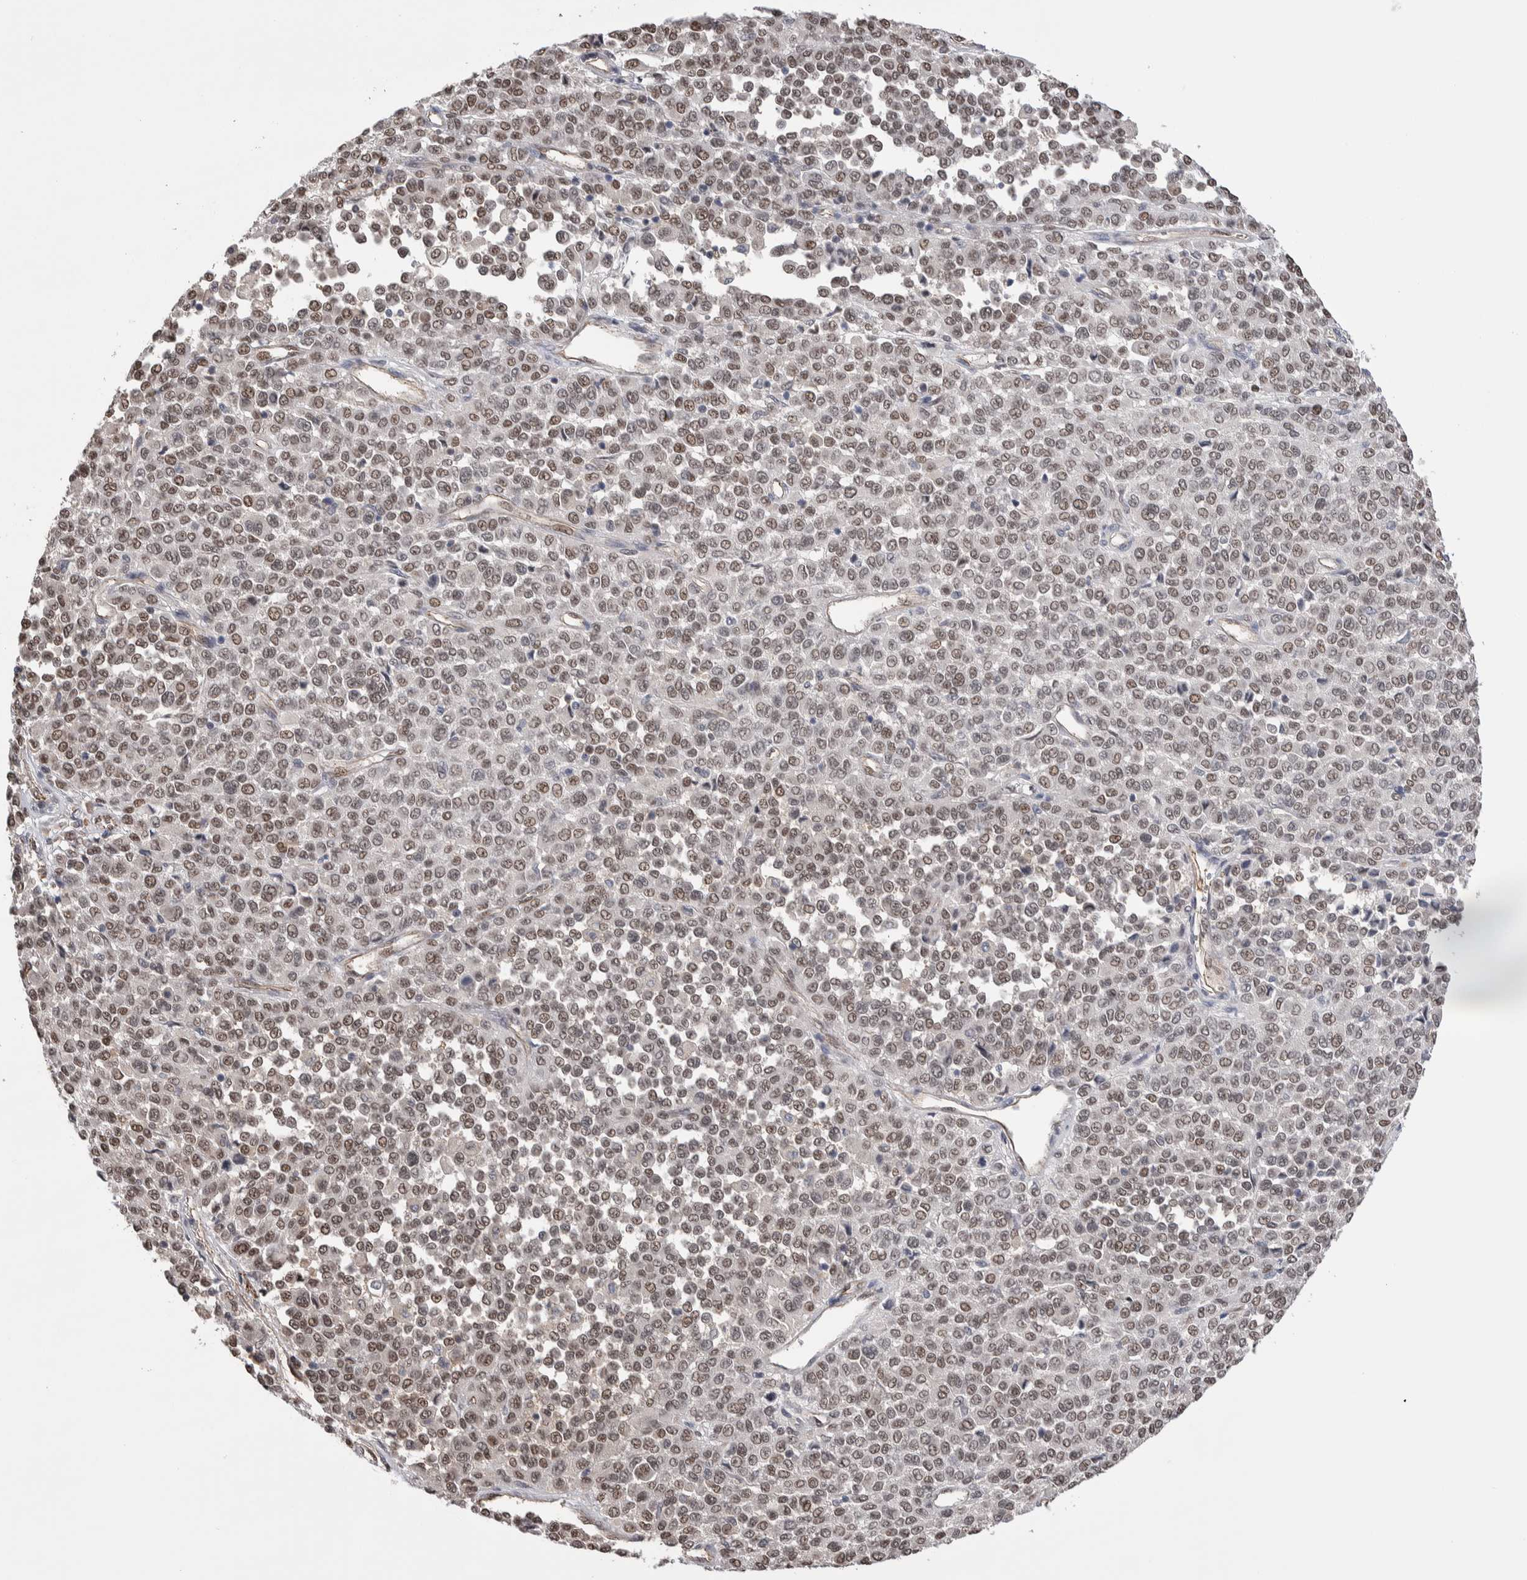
{"staining": {"intensity": "moderate", "quantity": ">75%", "location": "nuclear"}, "tissue": "melanoma", "cell_type": "Tumor cells", "image_type": "cancer", "snomed": [{"axis": "morphology", "description": "Malignant melanoma, Metastatic site"}, {"axis": "topography", "description": "Pancreas"}], "caption": "Protein staining shows moderate nuclear positivity in about >75% of tumor cells in malignant melanoma (metastatic site). Nuclei are stained in blue.", "gene": "ZBTB49", "patient": {"sex": "female", "age": 30}}